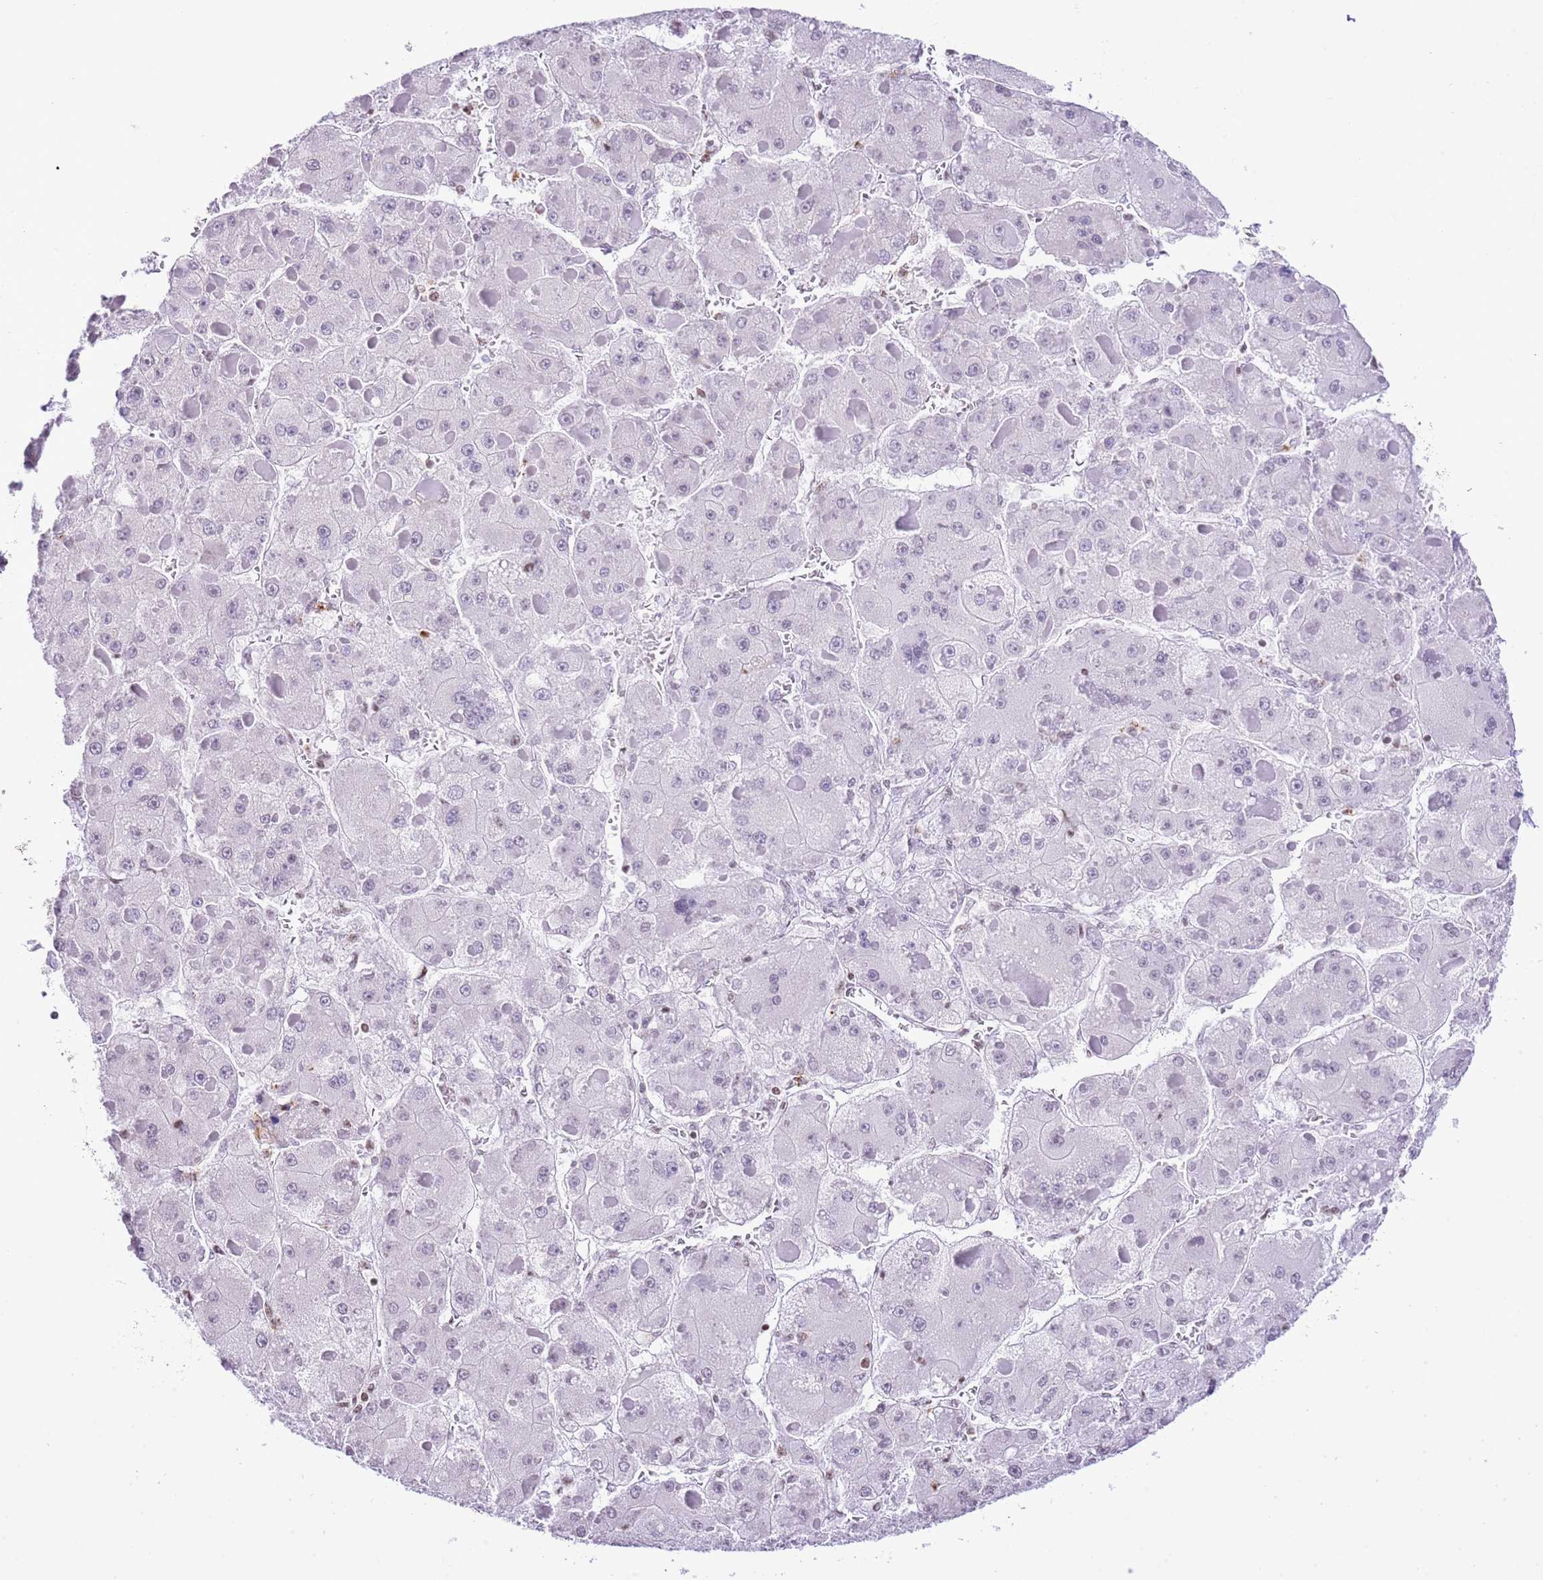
{"staining": {"intensity": "negative", "quantity": "none", "location": "none"}, "tissue": "liver cancer", "cell_type": "Tumor cells", "image_type": "cancer", "snomed": [{"axis": "morphology", "description": "Carcinoma, Hepatocellular, NOS"}, {"axis": "topography", "description": "Liver"}], "caption": "The immunohistochemistry micrograph has no significant expression in tumor cells of liver cancer (hepatocellular carcinoma) tissue. The staining was performed using DAB to visualize the protein expression in brown, while the nuclei were stained in blue with hematoxylin (Magnification: 20x).", "gene": "PRR15", "patient": {"sex": "female", "age": 73}}